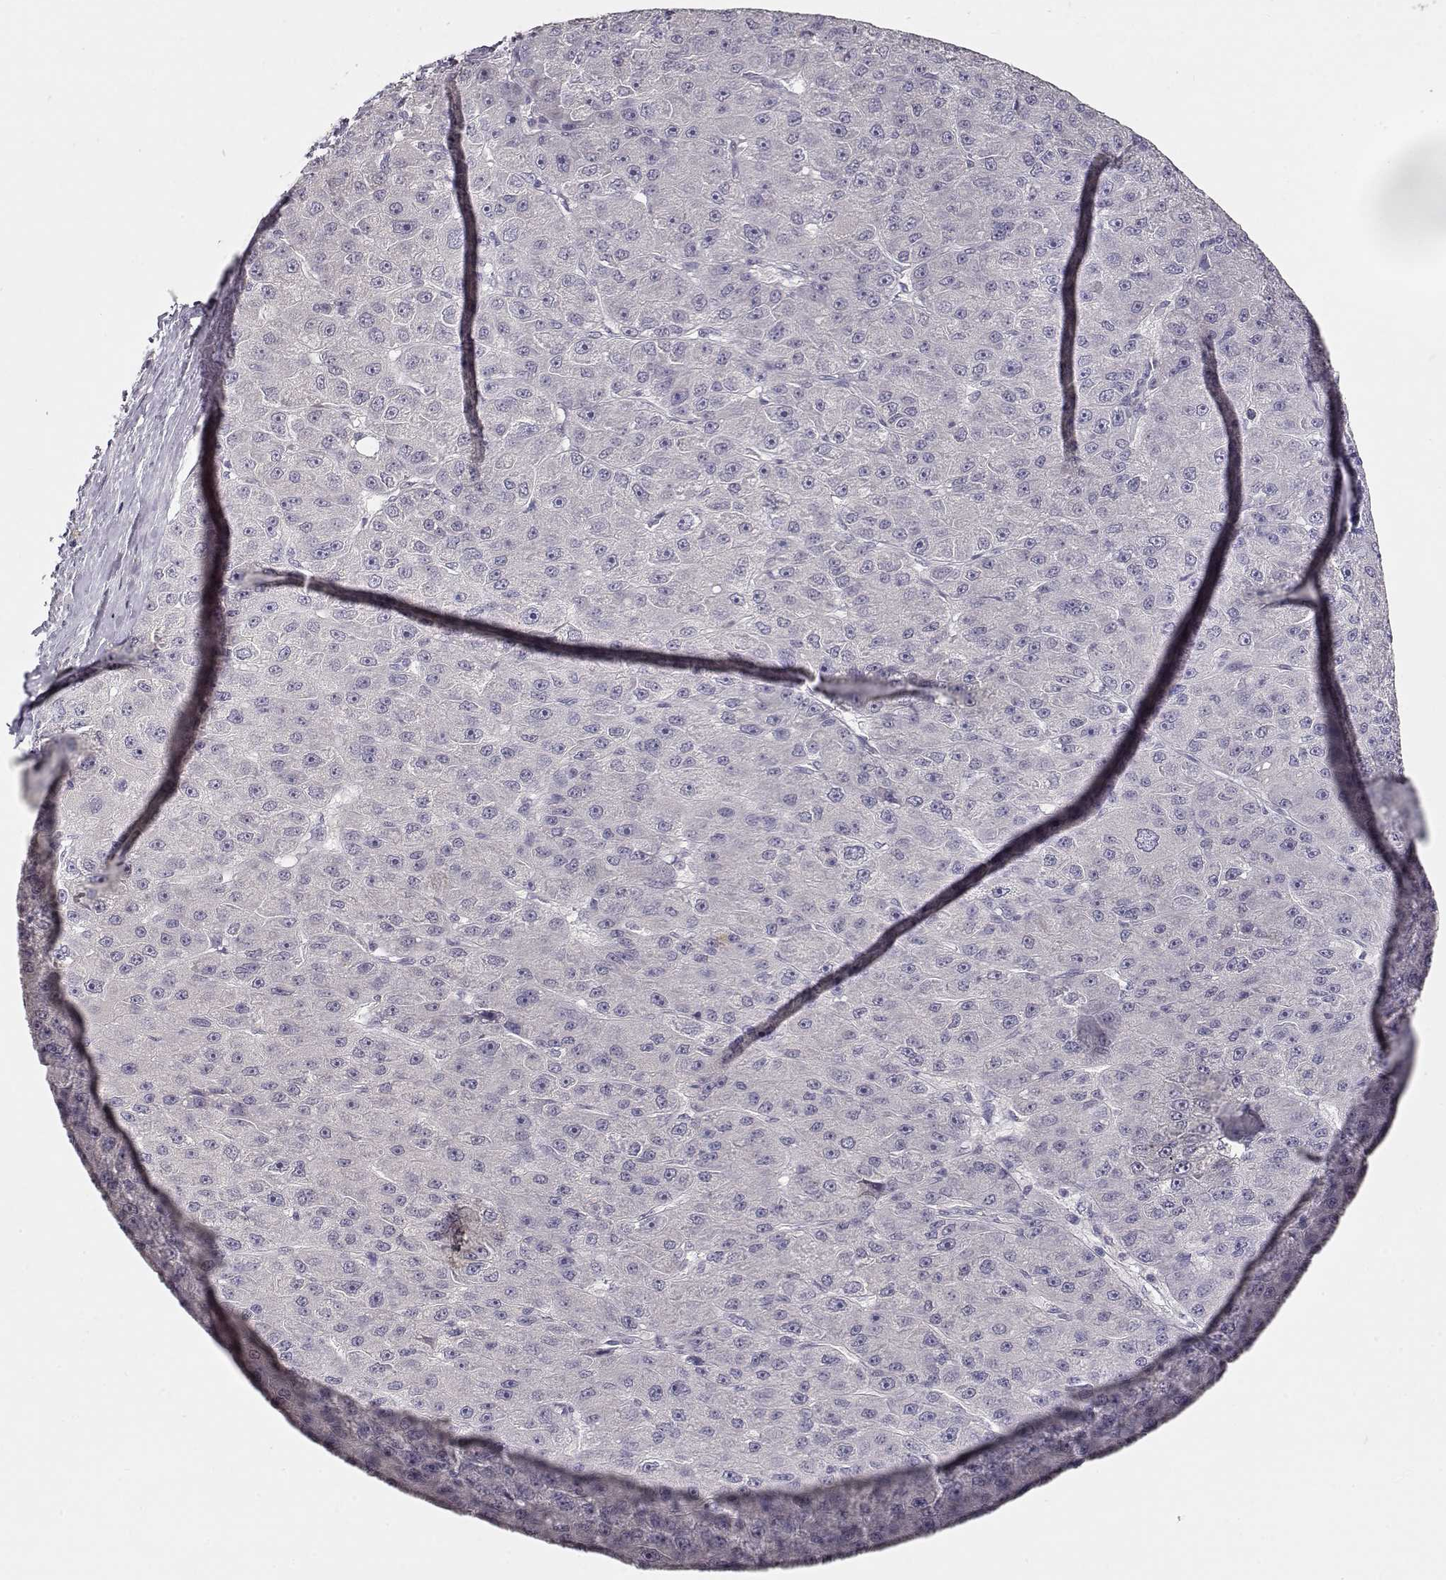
{"staining": {"intensity": "negative", "quantity": "none", "location": "none"}, "tissue": "liver cancer", "cell_type": "Tumor cells", "image_type": "cancer", "snomed": [{"axis": "morphology", "description": "Carcinoma, Hepatocellular, NOS"}, {"axis": "topography", "description": "Liver"}], "caption": "The IHC photomicrograph has no significant staining in tumor cells of liver cancer (hepatocellular carcinoma) tissue.", "gene": "TPH2", "patient": {"sex": "male", "age": 67}}